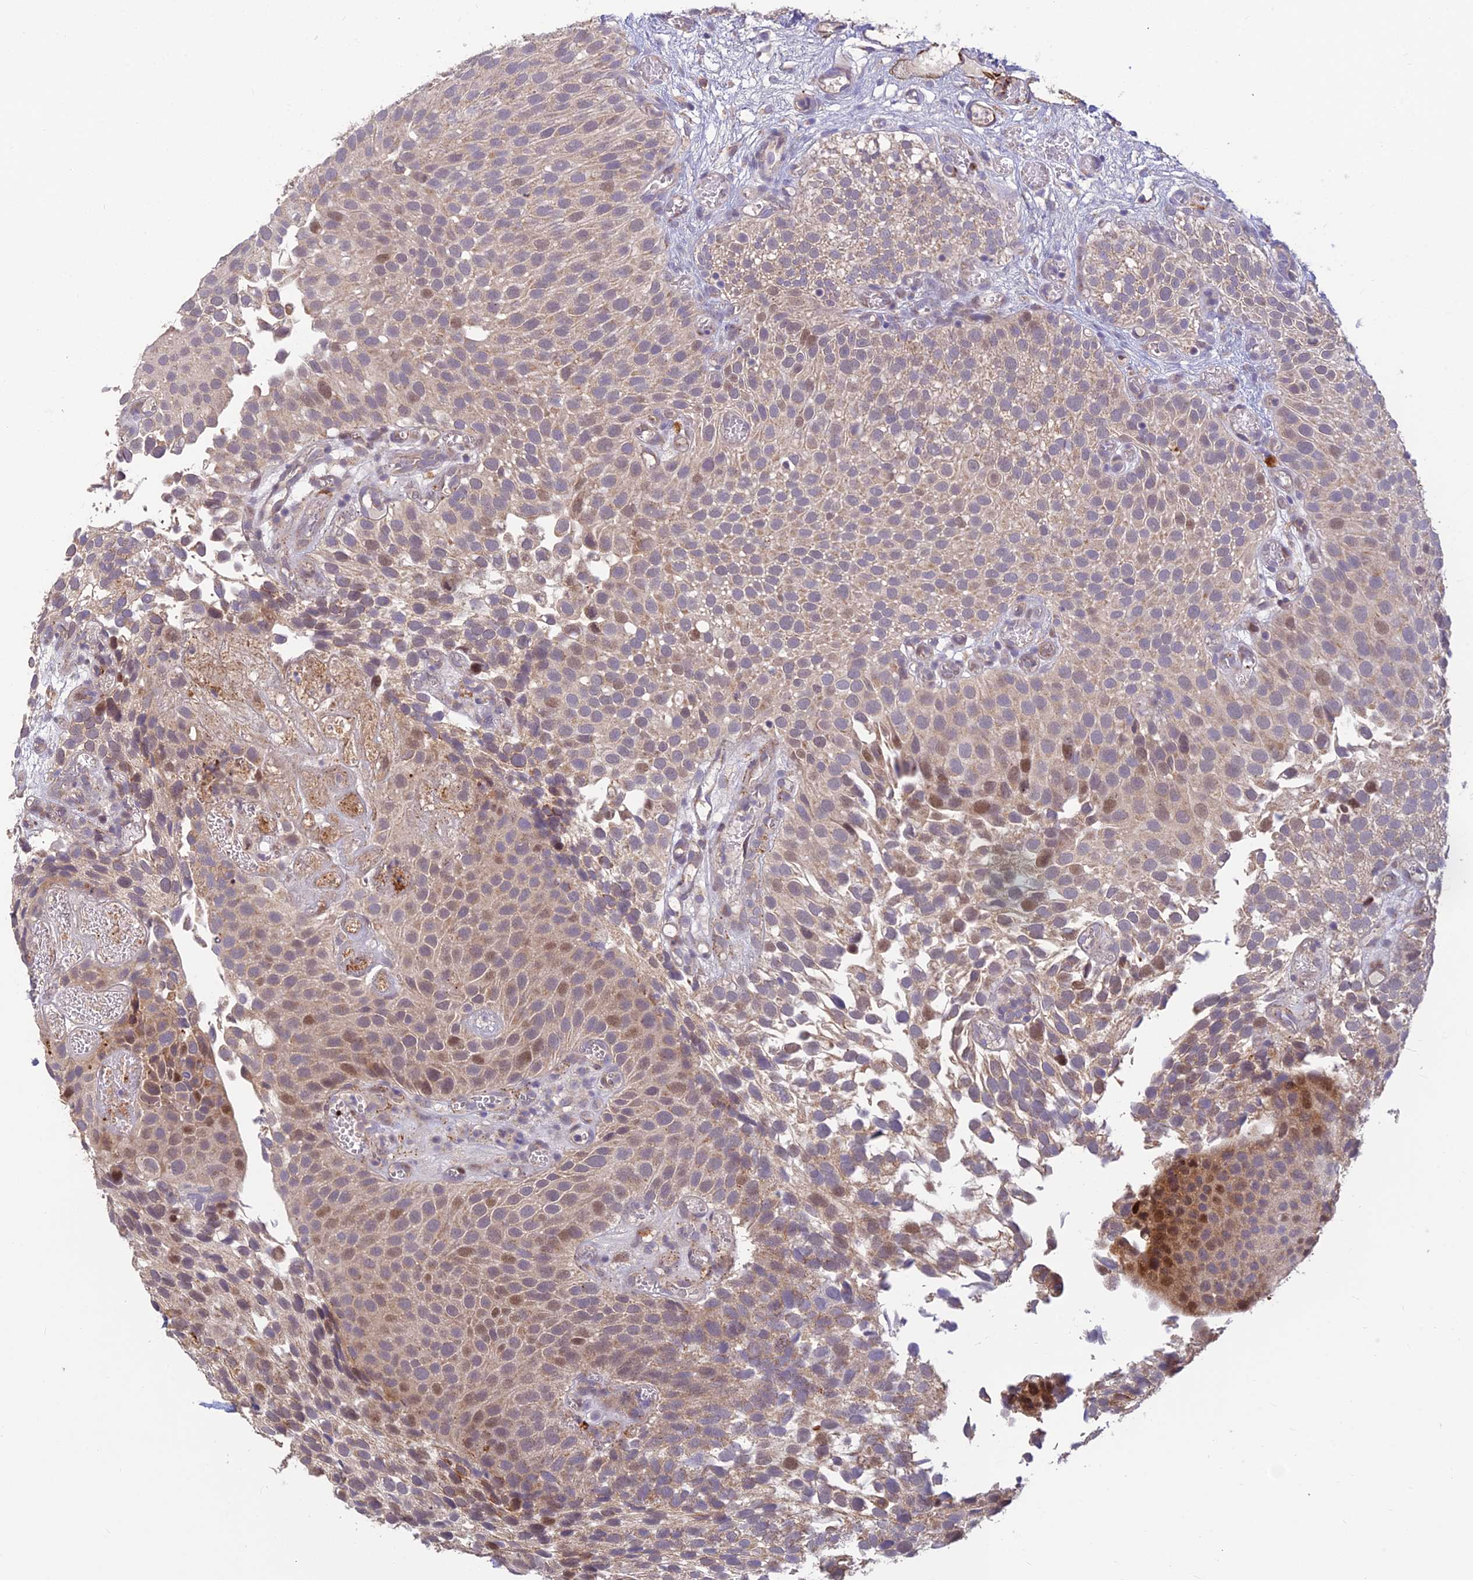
{"staining": {"intensity": "strong", "quantity": "<25%", "location": "nuclear"}, "tissue": "urothelial cancer", "cell_type": "Tumor cells", "image_type": "cancer", "snomed": [{"axis": "morphology", "description": "Urothelial carcinoma, Low grade"}, {"axis": "topography", "description": "Urinary bladder"}], "caption": "This is a micrograph of immunohistochemistry (IHC) staining of urothelial cancer, which shows strong expression in the nuclear of tumor cells.", "gene": "ASPDH", "patient": {"sex": "male", "age": 89}}